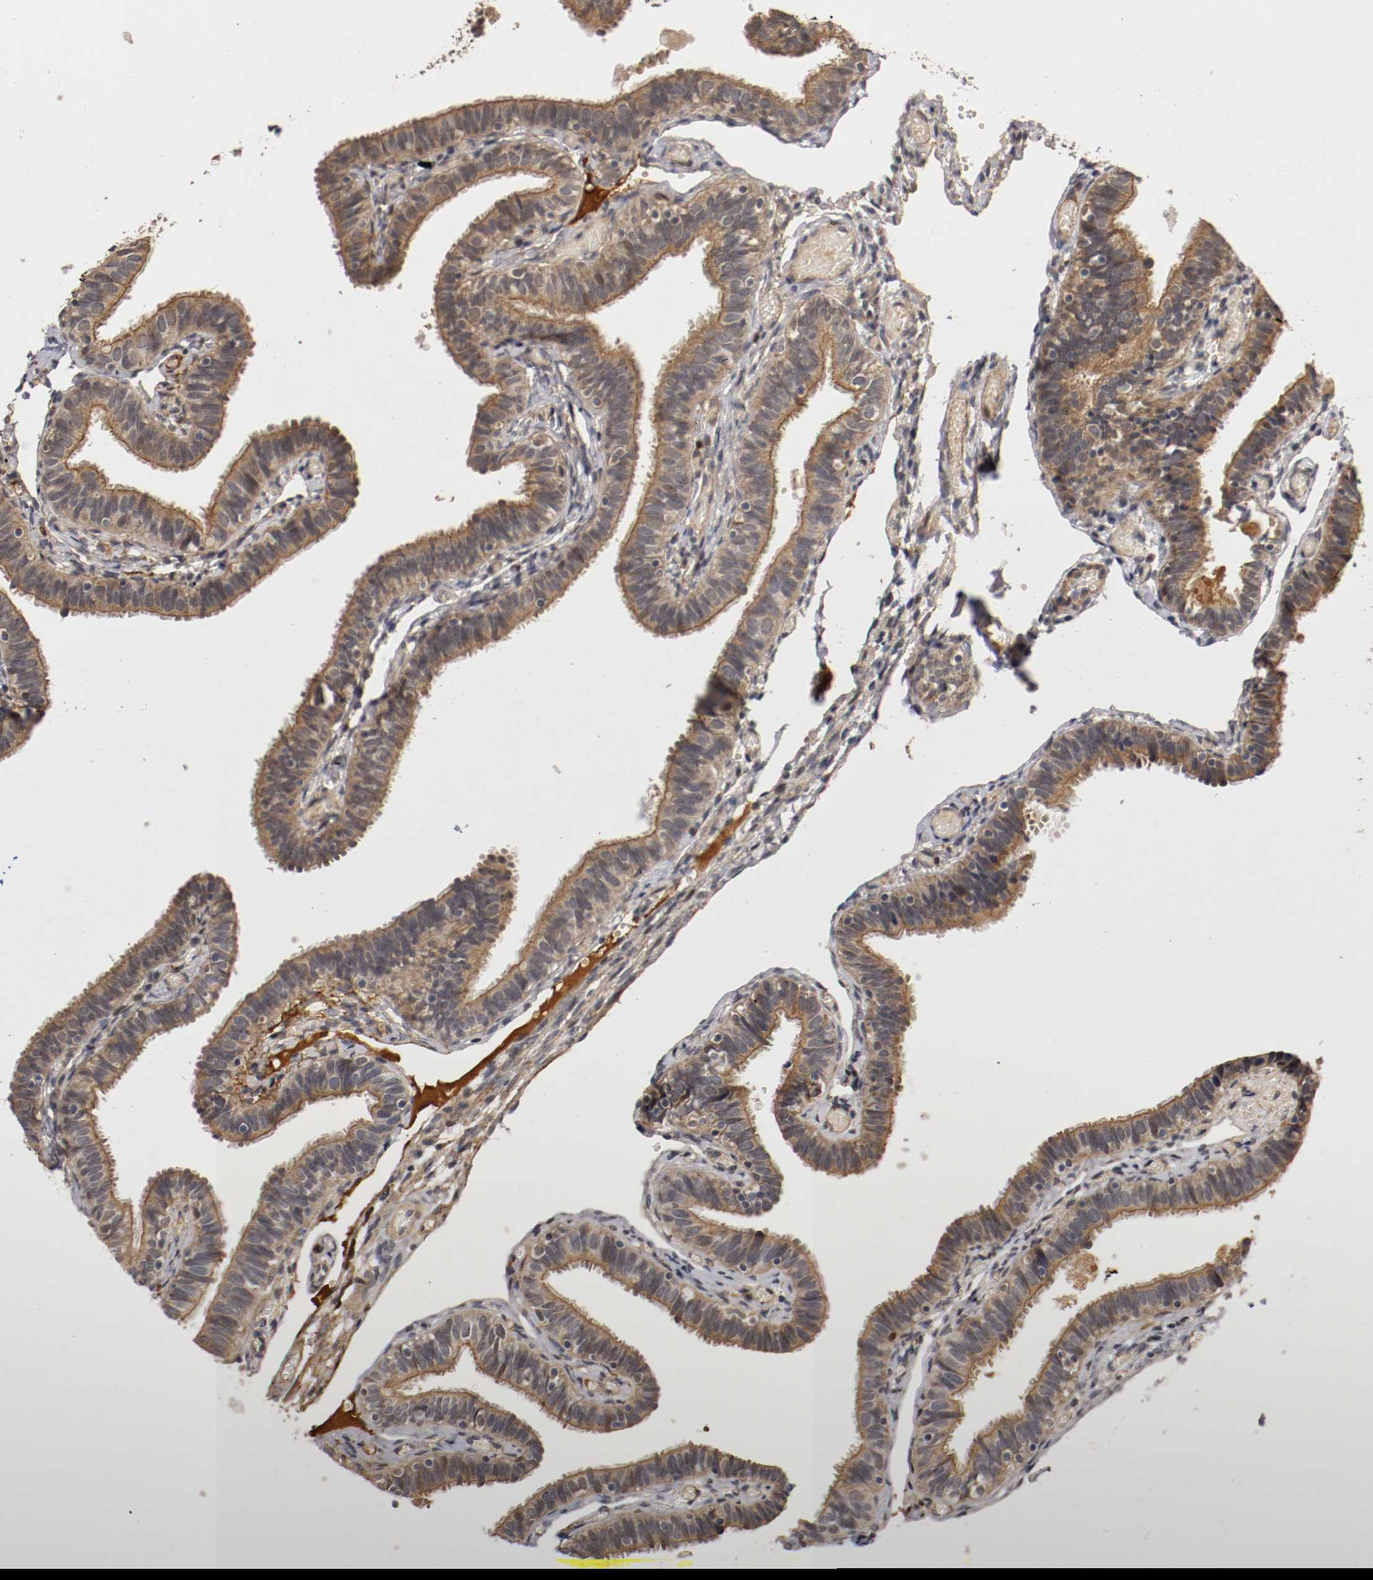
{"staining": {"intensity": "moderate", "quantity": ">75%", "location": "cytoplasmic/membranous"}, "tissue": "fallopian tube", "cell_type": "Glandular cells", "image_type": "normal", "snomed": [{"axis": "morphology", "description": "Normal tissue, NOS"}, {"axis": "topography", "description": "Fallopian tube"}], "caption": "Immunohistochemical staining of unremarkable fallopian tube shows moderate cytoplasmic/membranous protein staining in about >75% of glandular cells.", "gene": "TNFRSF1B", "patient": {"sex": "female", "age": 46}}